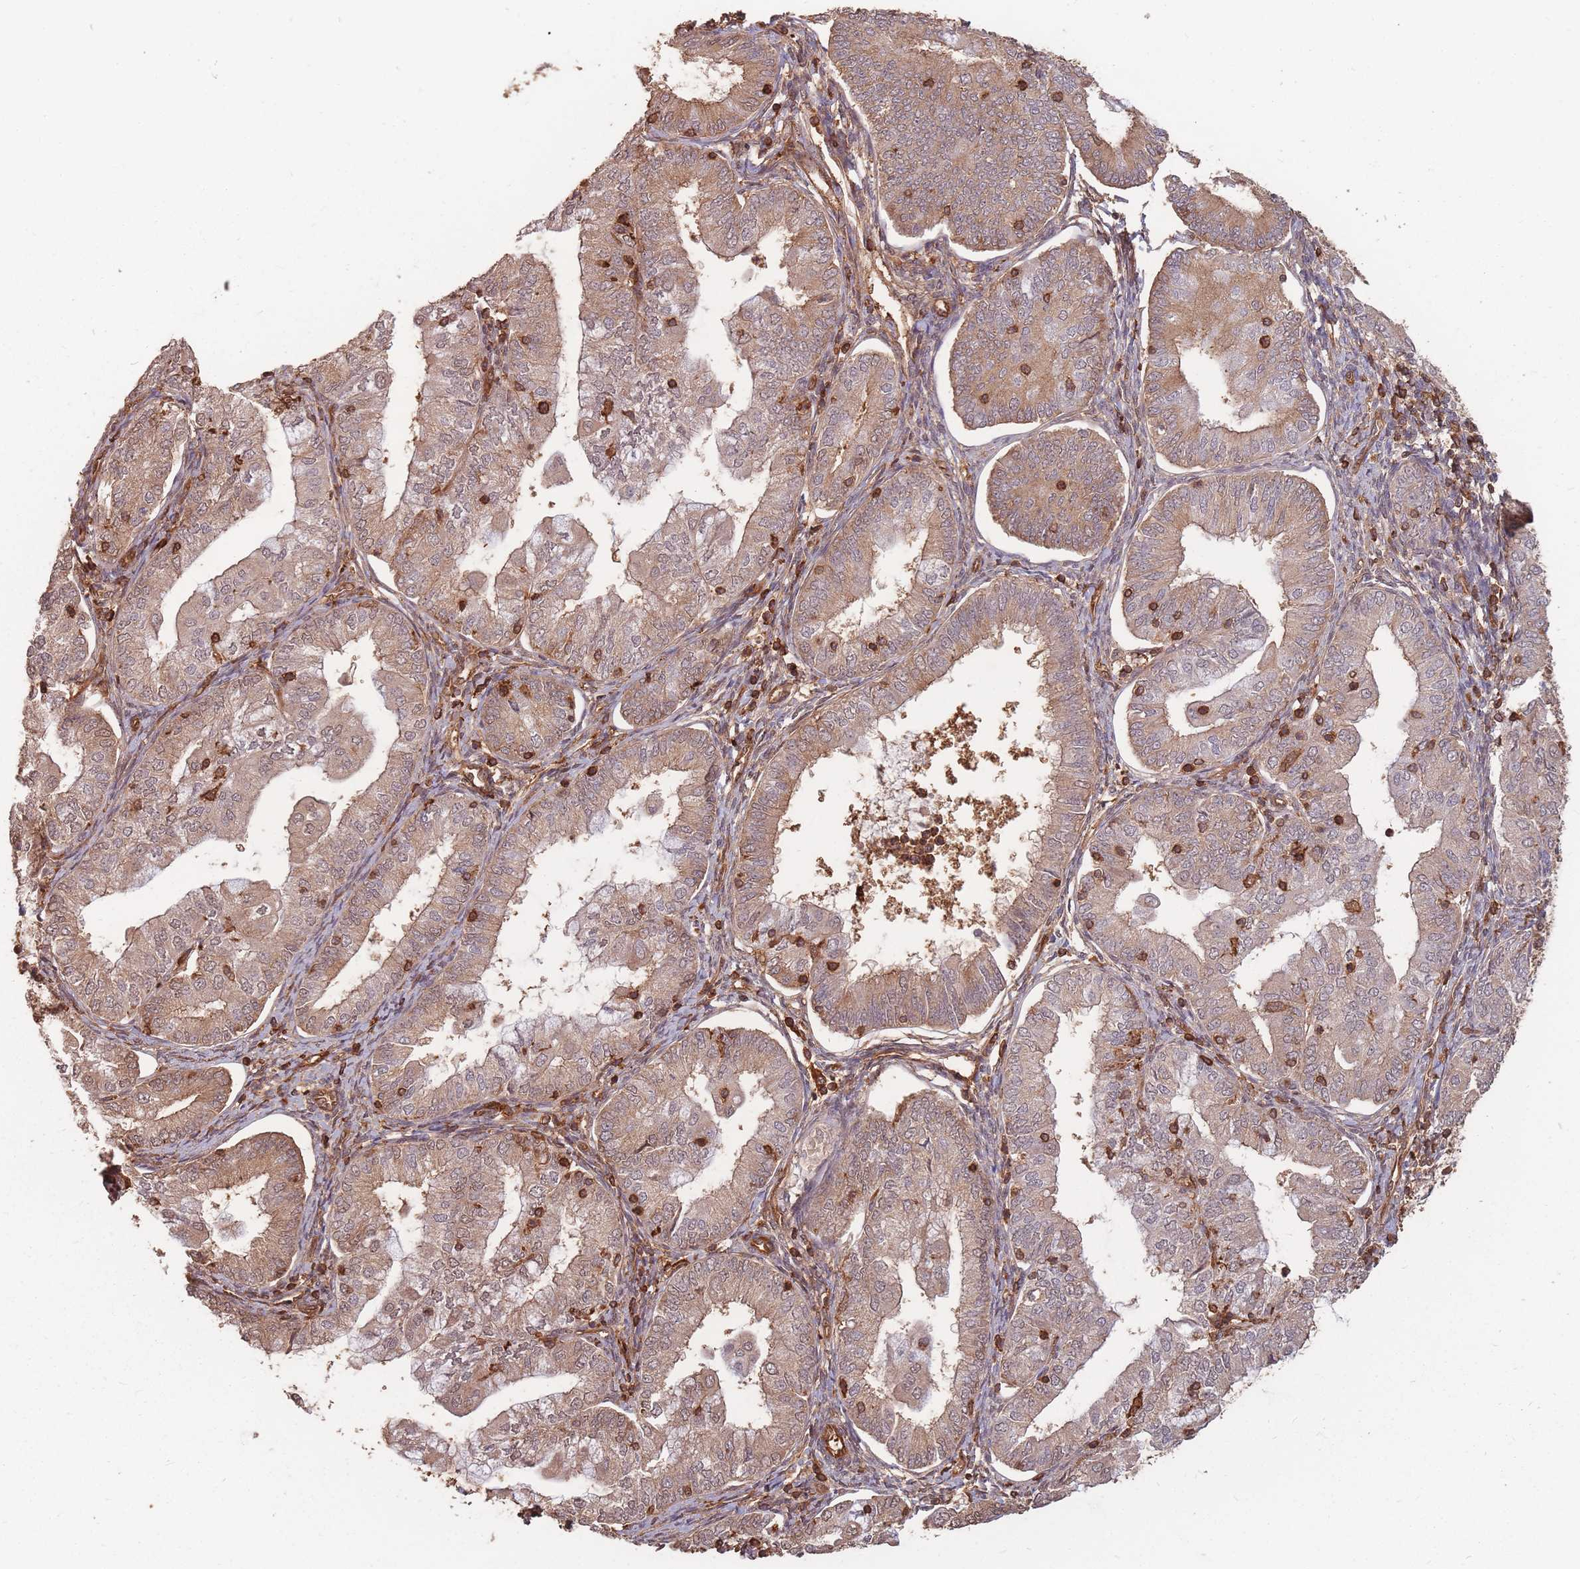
{"staining": {"intensity": "moderate", "quantity": ">75%", "location": "cytoplasmic/membranous"}, "tissue": "endometrial cancer", "cell_type": "Tumor cells", "image_type": "cancer", "snomed": [{"axis": "morphology", "description": "Adenocarcinoma, NOS"}, {"axis": "topography", "description": "Endometrium"}], "caption": "Endometrial cancer (adenocarcinoma) stained for a protein reveals moderate cytoplasmic/membranous positivity in tumor cells.", "gene": "PLS3", "patient": {"sex": "female", "age": 55}}